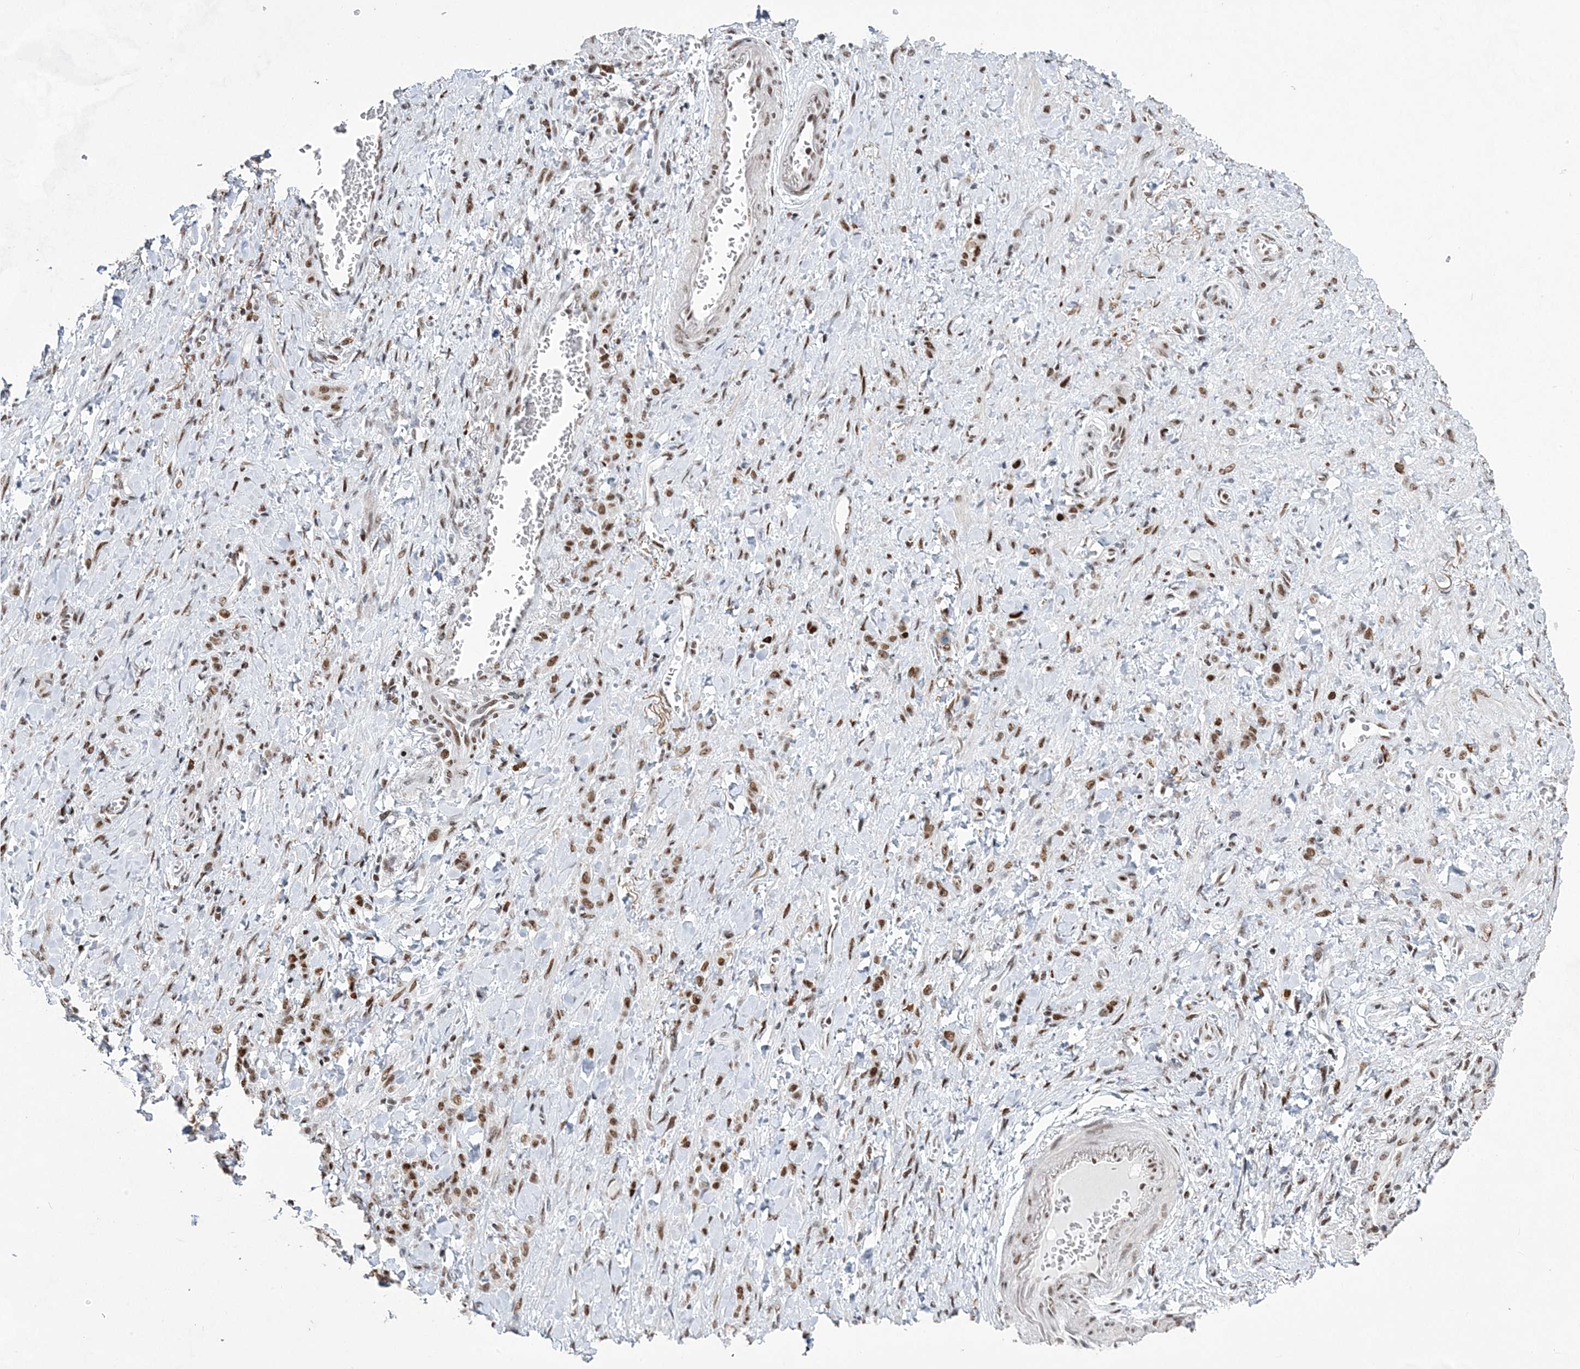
{"staining": {"intensity": "moderate", "quantity": ">75%", "location": "nuclear"}, "tissue": "stomach cancer", "cell_type": "Tumor cells", "image_type": "cancer", "snomed": [{"axis": "morphology", "description": "Normal tissue, NOS"}, {"axis": "morphology", "description": "Adenocarcinoma, NOS"}, {"axis": "topography", "description": "Stomach"}], "caption": "This is a histology image of immunohistochemistry staining of stomach adenocarcinoma, which shows moderate staining in the nuclear of tumor cells.", "gene": "ZBTB7A", "patient": {"sex": "male", "age": 82}}